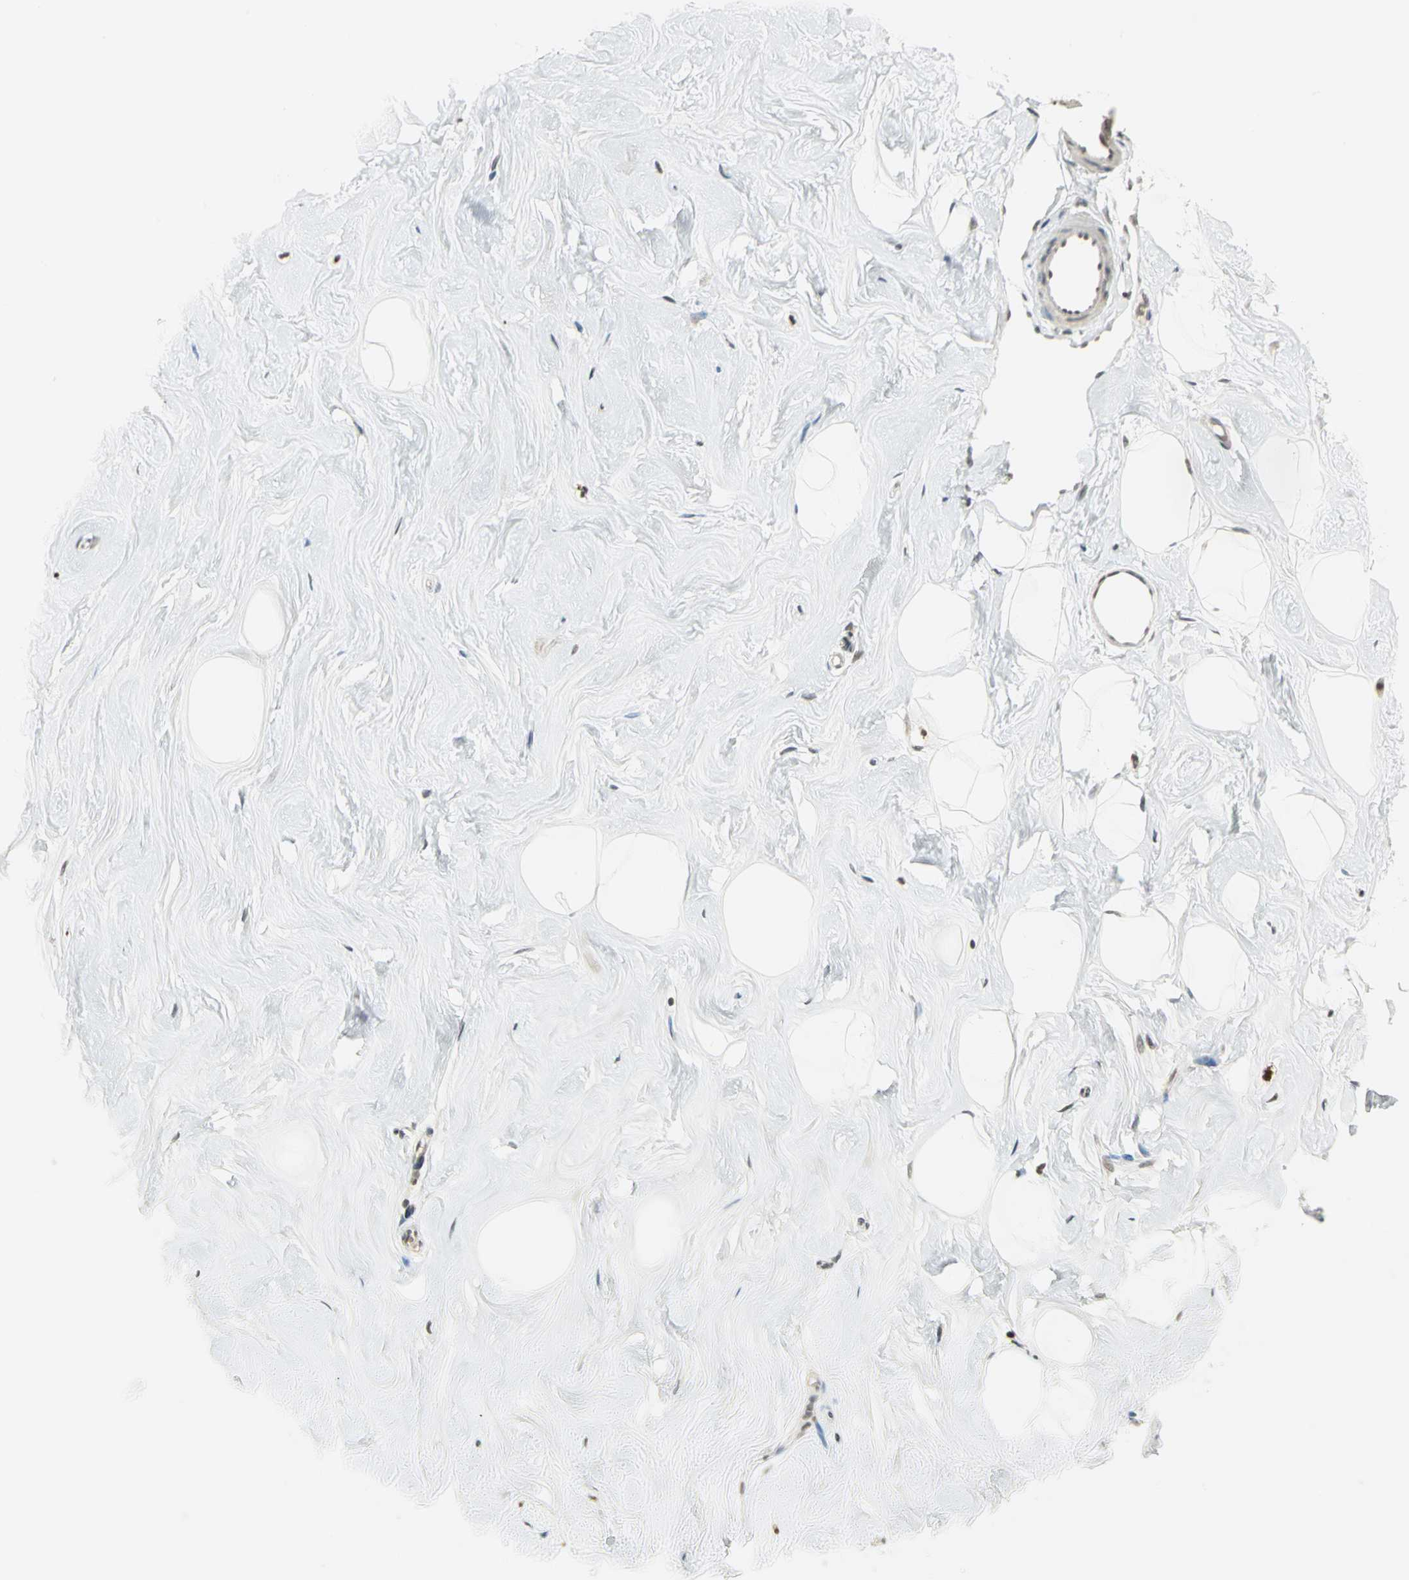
{"staining": {"intensity": "weak", "quantity": "25%-75%", "location": "cytoplasmic/membranous,nuclear"}, "tissue": "breast", "cell_type": "Adipocytes", "image_type": "normal", "snomed": [{"axis": "morphology", "description": "Normal tissue, NOS"}, {"axis": "topography", "description": "Breast"}], "caption": "Immunohistochemistry image of normal human breast stained for a protein (brown), which reveals low levels of weak cytoplasmic/membranous,nuclear positivity in about 25%-75% of adipocytes.", "gene": "SMARCA5", "patient": {"sex": "female", "age": 23}}